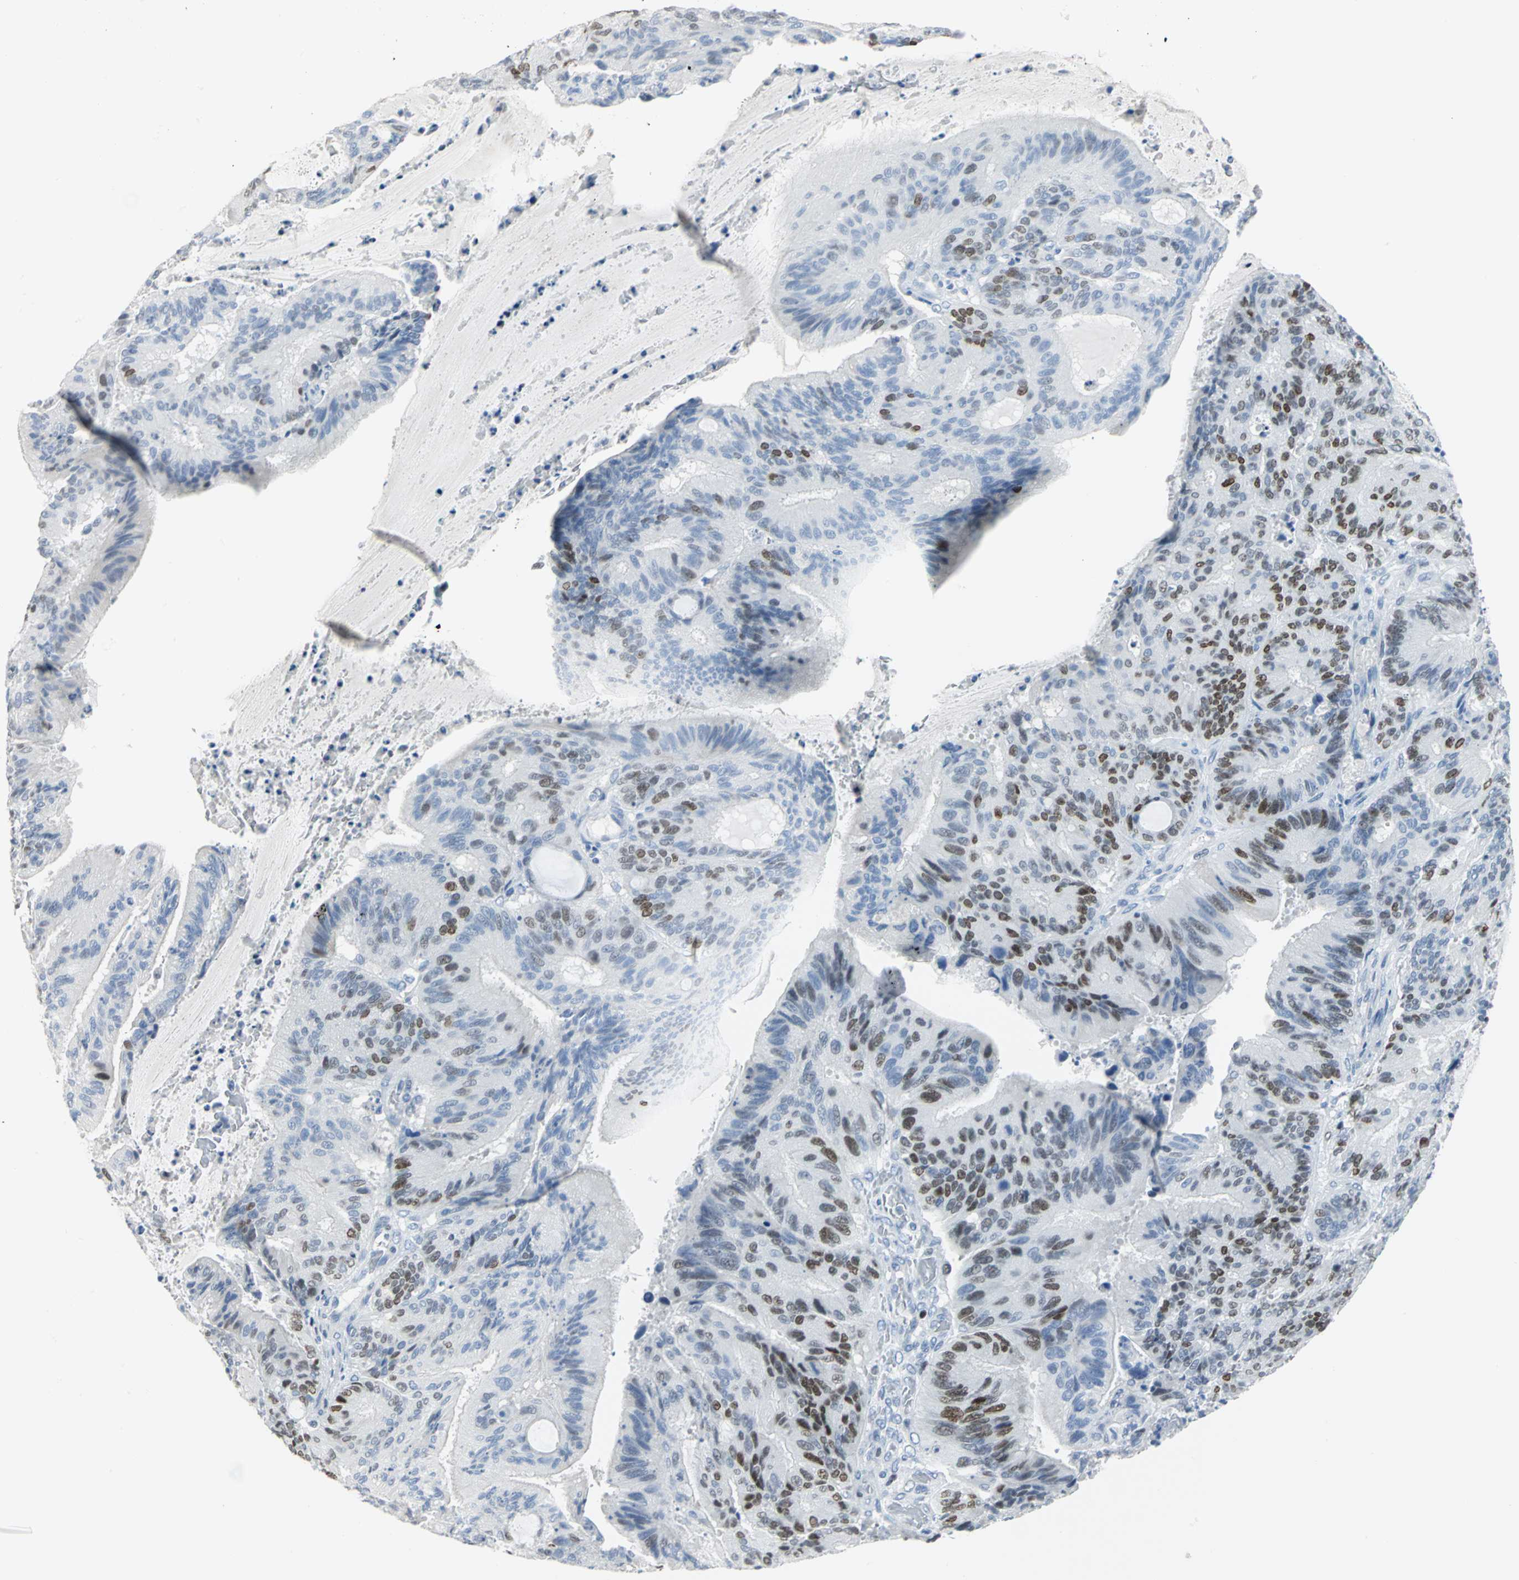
{"staining": {"intensity": "moderate", "quantity": "25%-75%", "location": "nuclear"}, "tissue": "liver cancer", "cell_type": "Tumor cells", "image_type": "cancer", "snomed": [{"axis": "morphology", "description": "Cholangiocarcinoma"}, {"axis": "topography", "description": "Liver"}], "caption": "Immunohistochemistry image of neoplastic tissue: human cholangiocarcinoma (liver) stained using immunohistochemistry reveals medium levels of moderate protein expression localized specifically in the nuclear of tumor cells, appearing as a nuclear brown color.", "gene": "MCM3", "patient": {"sex": "female", "age": 73}}